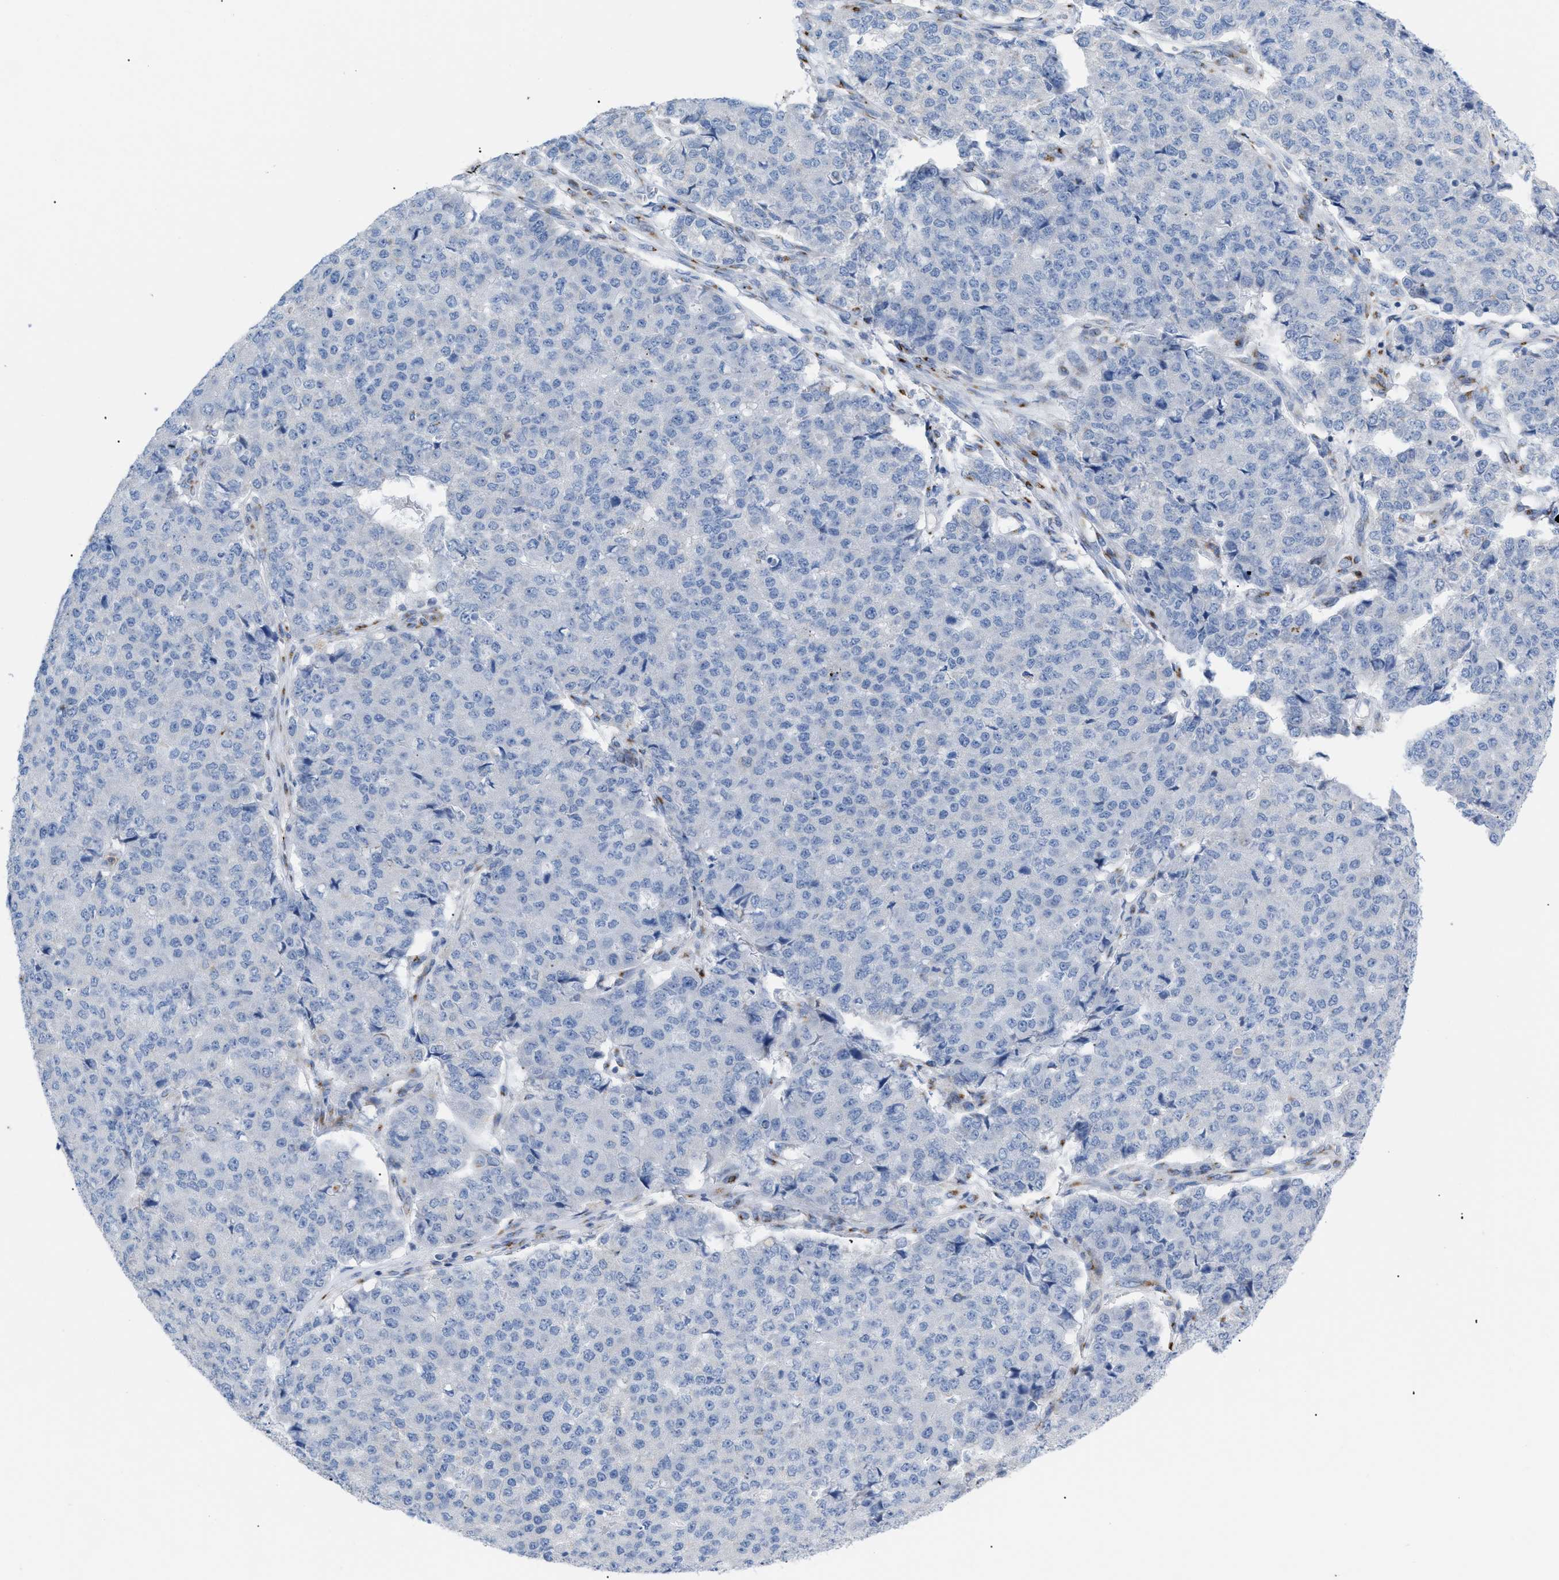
{"staining": {"intensity": "negative", "quantity": "none", "location": "none"}, "tissue": "pancreatic cancer", "cell_type": "Tumor cells", "image_type": "cancer", "snomed": [{"axis": "morphology", "description": "Adenocarcinoma, NOS"}, {"axis": "topography", "description": "Pancreas"}], "caption": "Immunohistochemical staining of pancreatic cancer exhibits no significant expression in tumor cells.", "gene": "TMEM17", "patient": {"sex": "male", "age": 50}}